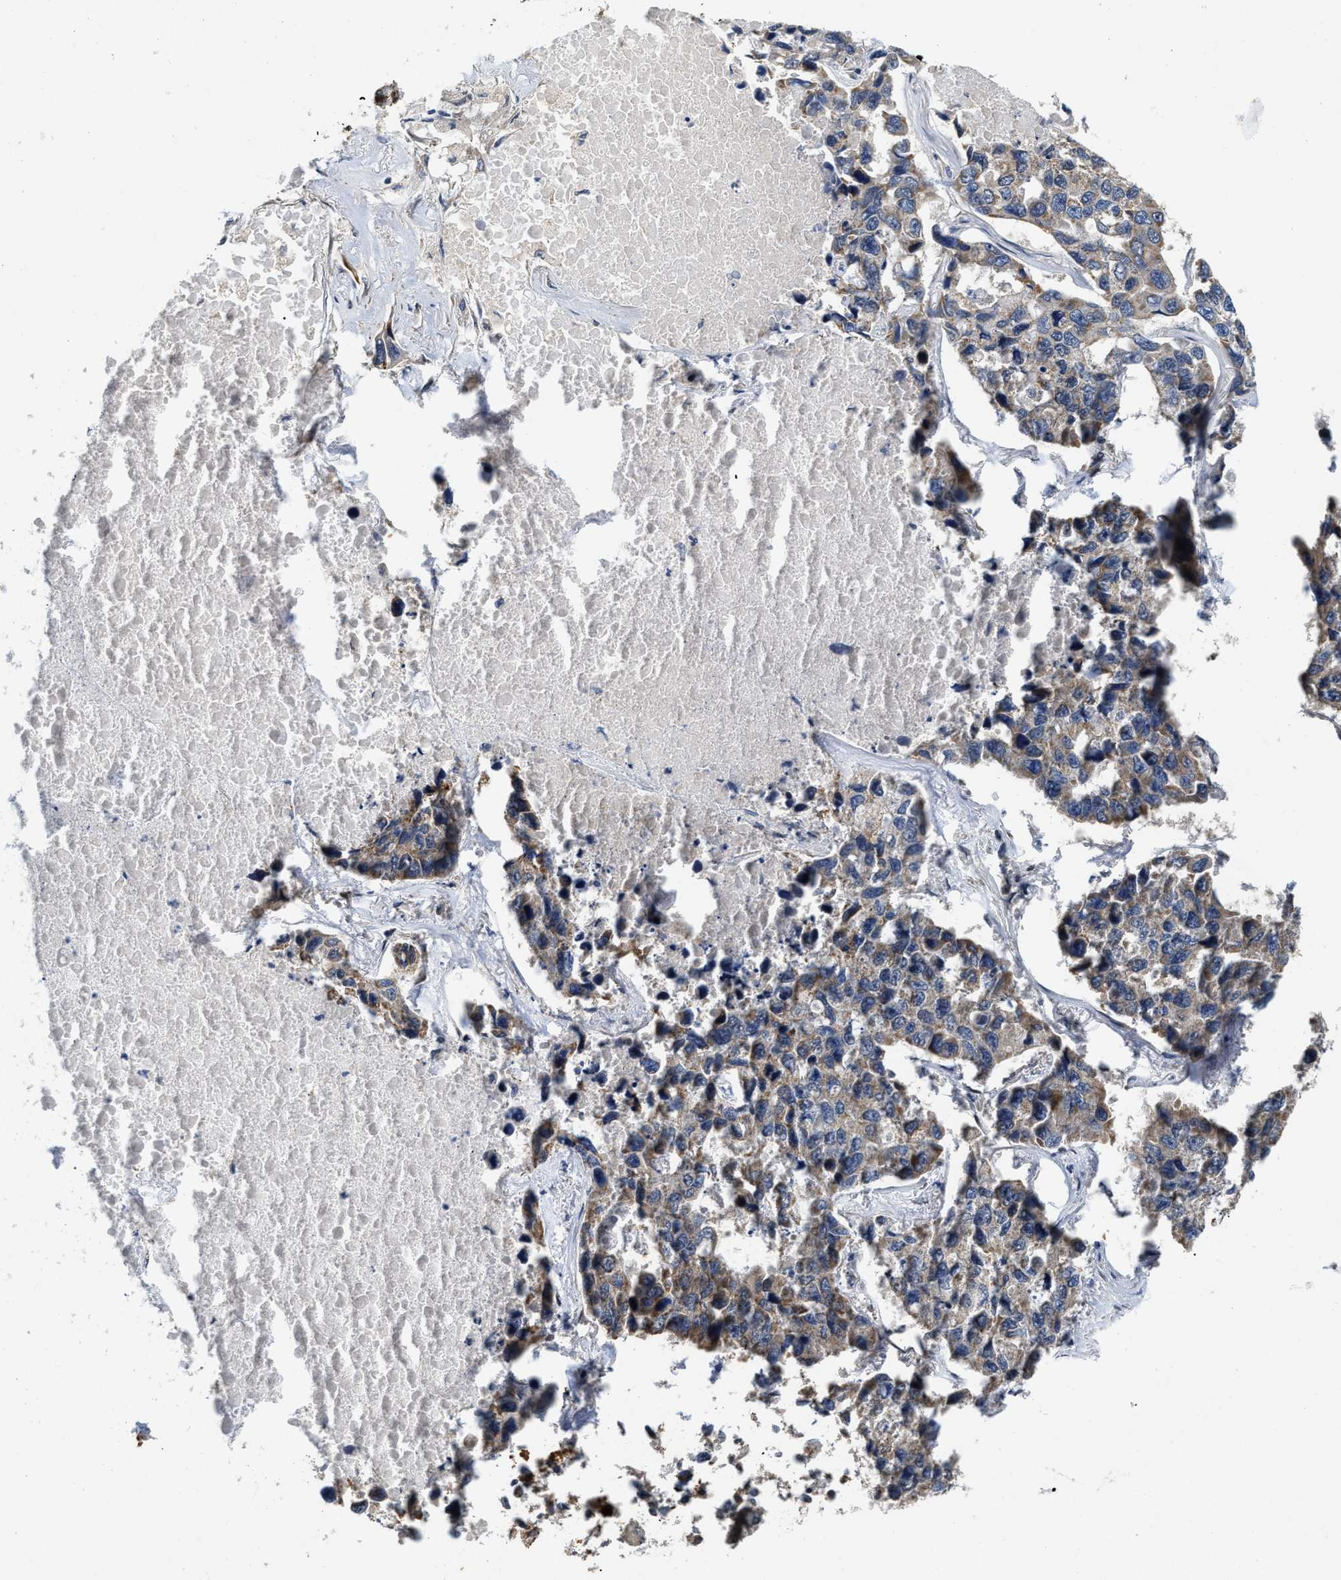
{"staining": {"intensity": "weak", "quantity": "25%-75%", "location": "cytoplasmic/membranous"}, "tissue": "lung cancer", "cell_type": "Tumor cells", "image_type": "cancer", "snomed": [{"axis": "morphology", "description": "Adenocarcinoma, NOS"}, {"axis": "topography", "description": "Lung"}], "caption": "Tumor cells reveal low levels of weak cytoplasmic/membranous positivity in about 25%-75% of cells in lung adenocarcinoma. The staining is performed using DAB brown chromogen to label protein expression. The nuclei are counter-stained blue using hematoxylin.", "gene": "SCYL2", "patient": {"sex": "male", "age": 64}}